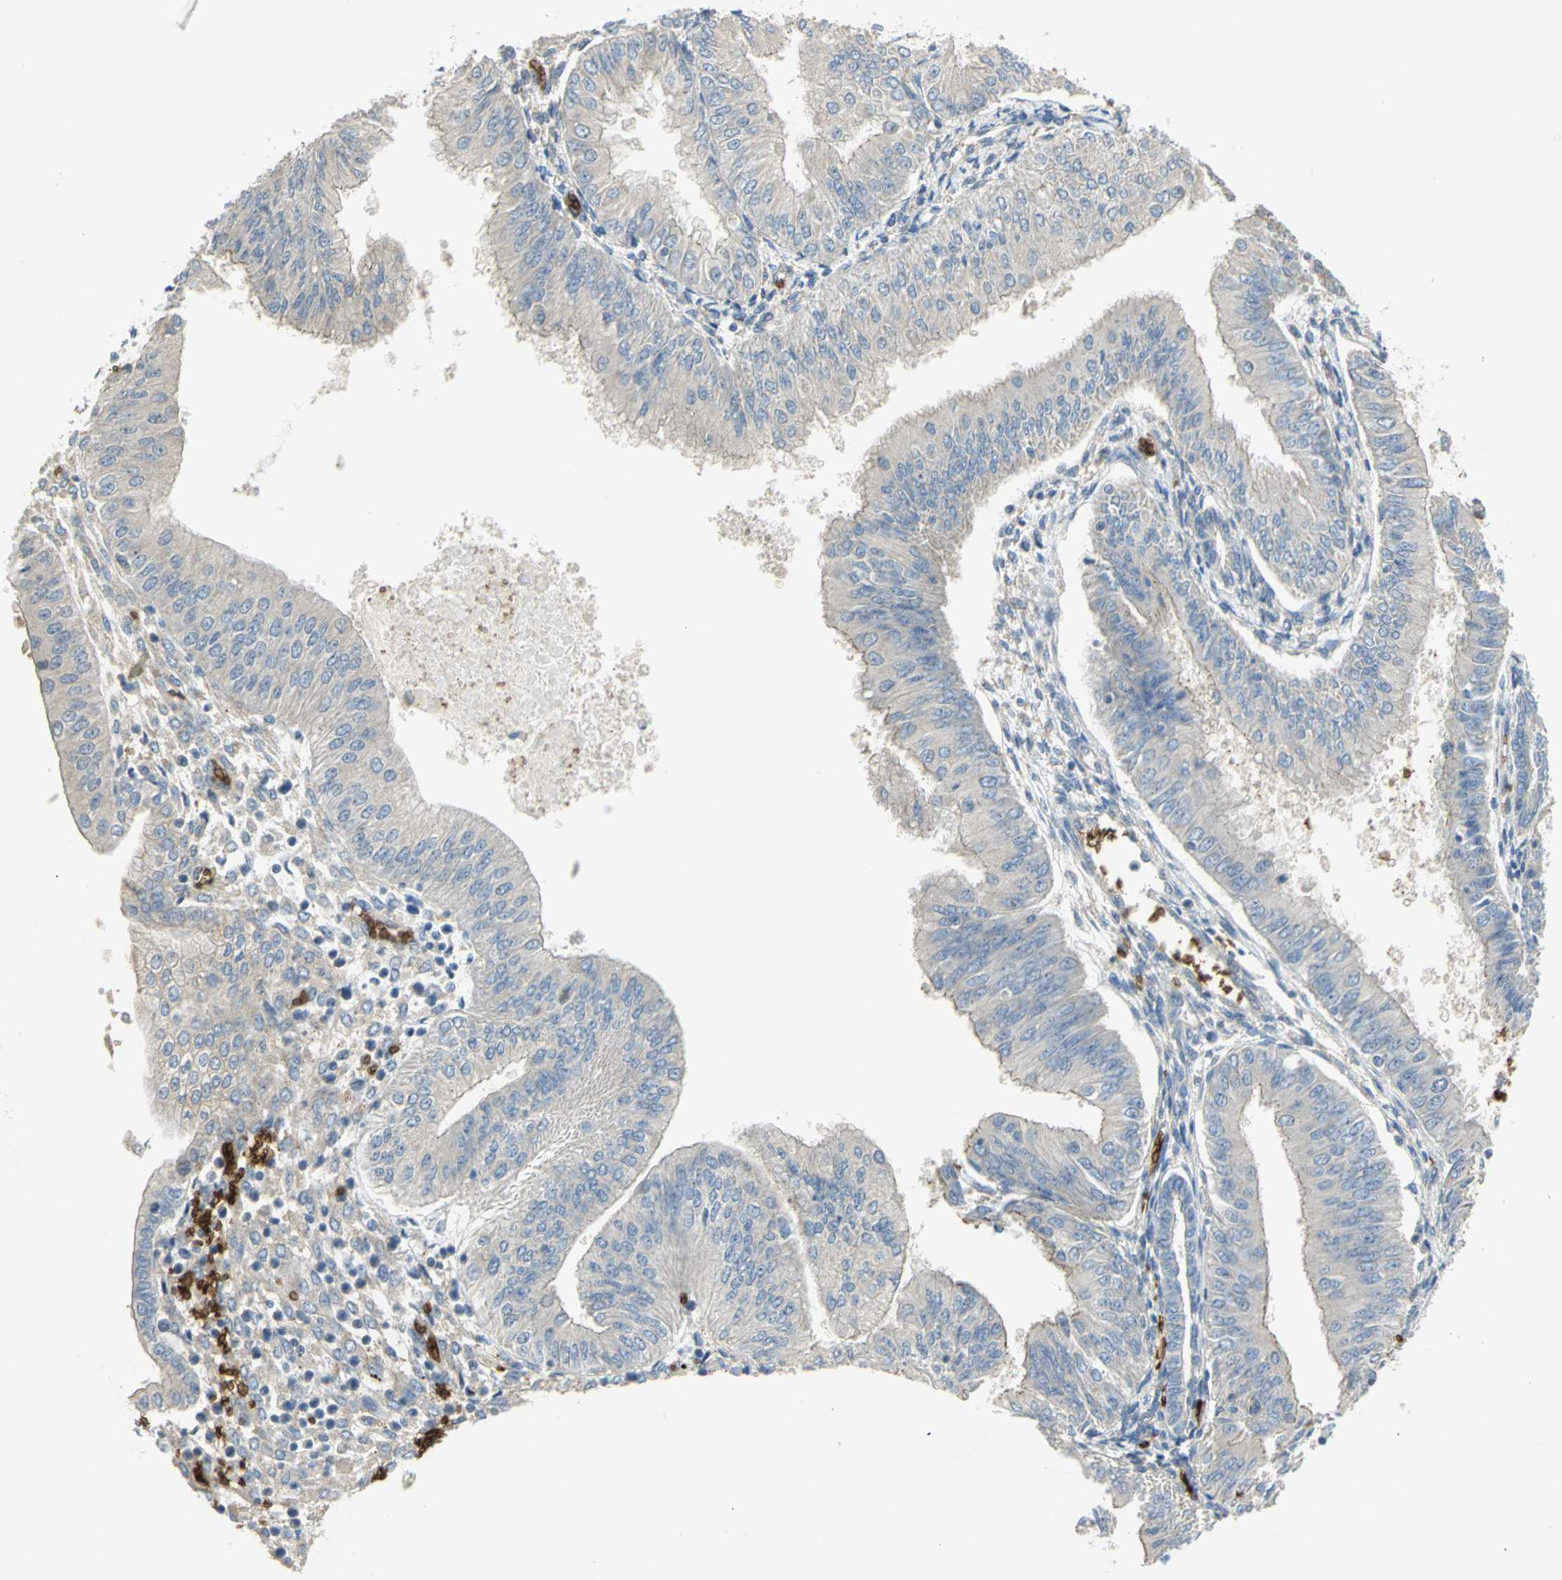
{"staining": {"intensity": "negative", "quantity": "none", "location": "none"}, "tissue": "endometrial cancer", "cell_type": "Tumor cells", "image_type": "cancer", "snomed": [{"axis": "morphology", "description": "Adenocarcinoma, NOS"}, {"axis": "topography", "description": "Endometrium"}], "caption": "Image shows no protein staining in tumor cells of adenocarcinoma (endometrial) tissue.", "gene": "ANK1", "patient": {"sex": "female", "age": 53}}